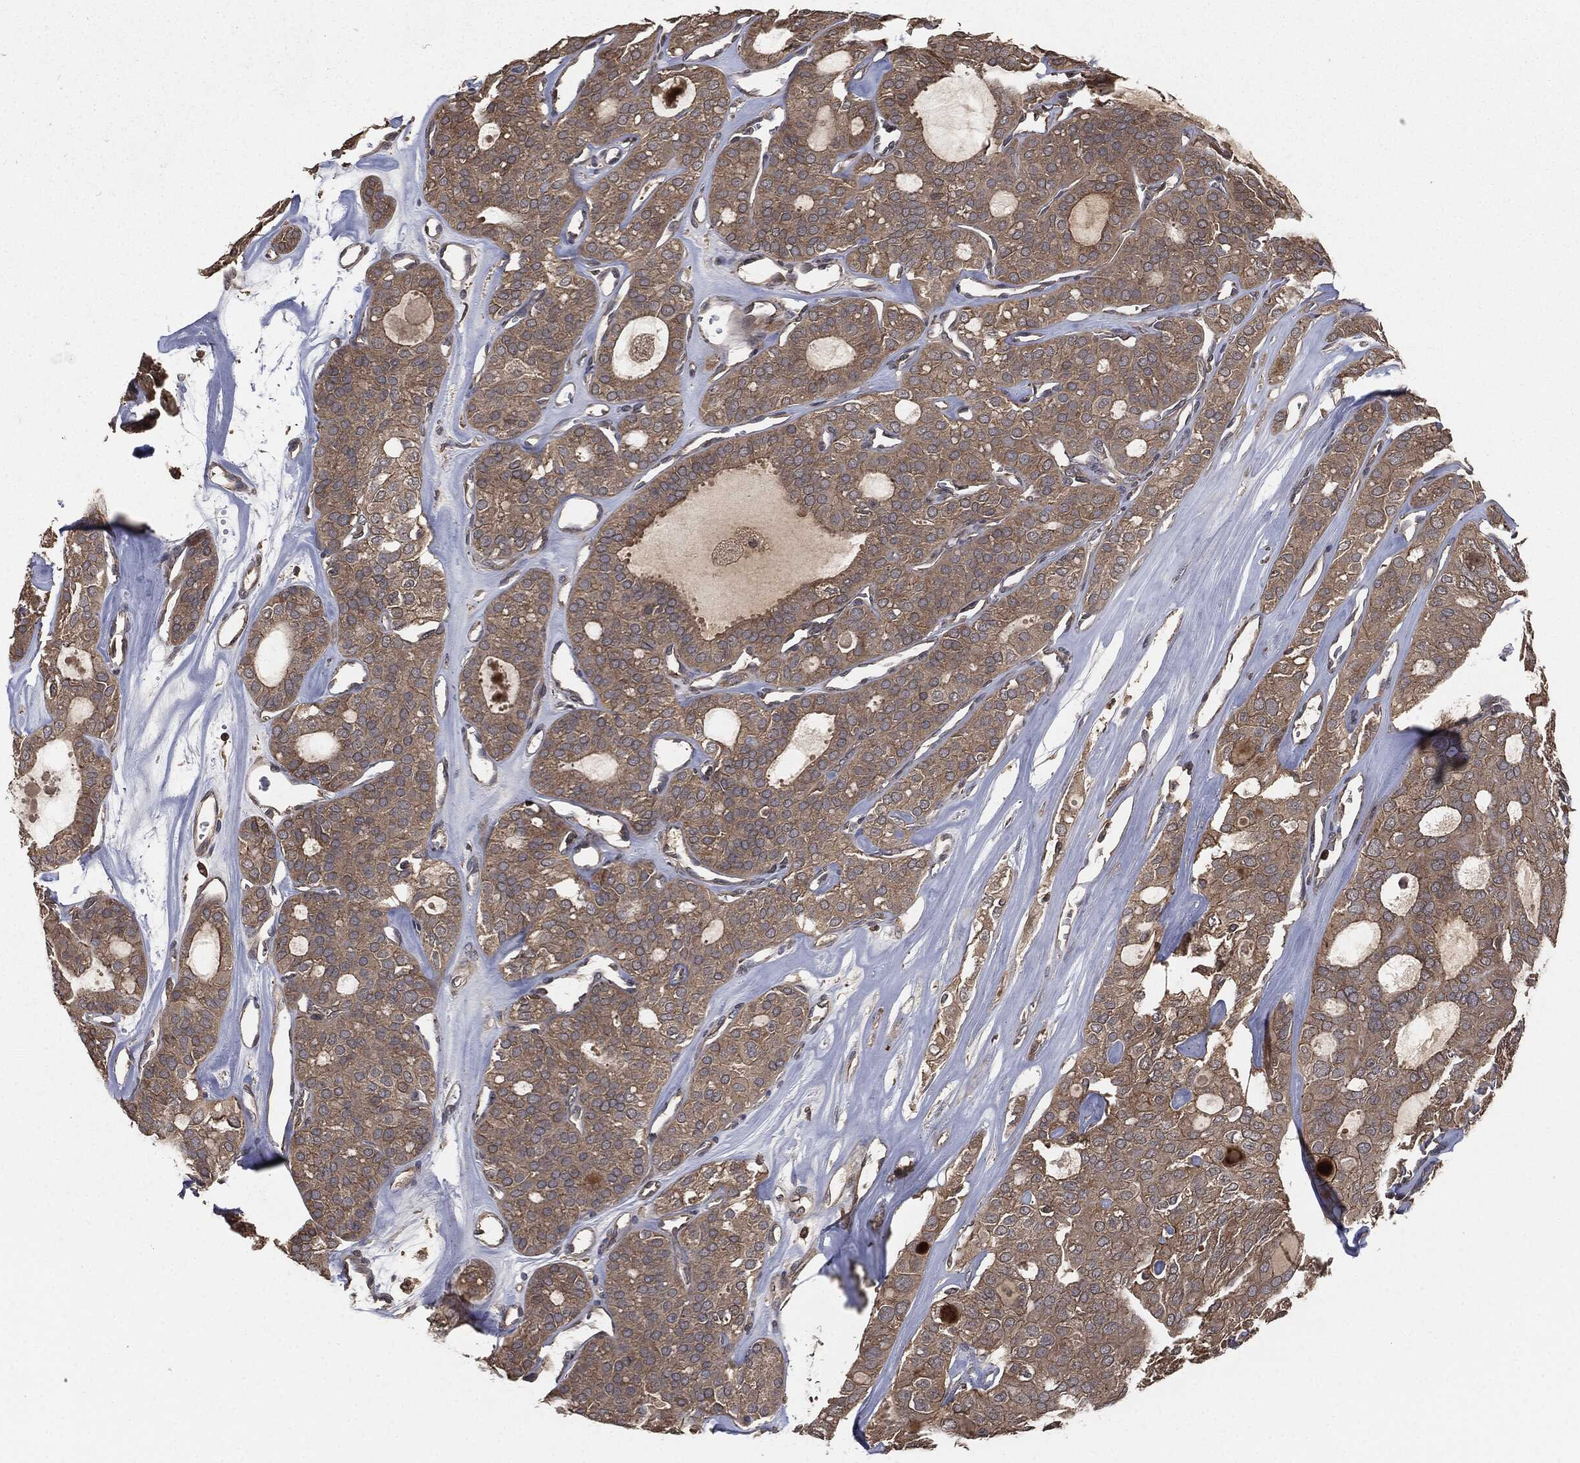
{"staining": {"intensity": "weak", "quantity": "25%-75%", "location": "cytoplasmic/membranous"}, "tissue": "thyroid cancer", "cell_type": "Tumor cells", "image_type": "cancer", "snomed": [{"axis": "morphology", "description": "Follicular adenoma carcinoma, NOS"}, {"axis": "topography", "description": "Thyroid gland"}], "caption": "Brown immunohistochemical staining in follicular adenoma carcinoma (thyroid) demonstrates weak cytoplasmic/membranous expression in approximately 25%-75% of tumor cells.", "gene": "ERBIN", "patient": {"sex": "male", "age": 75}}